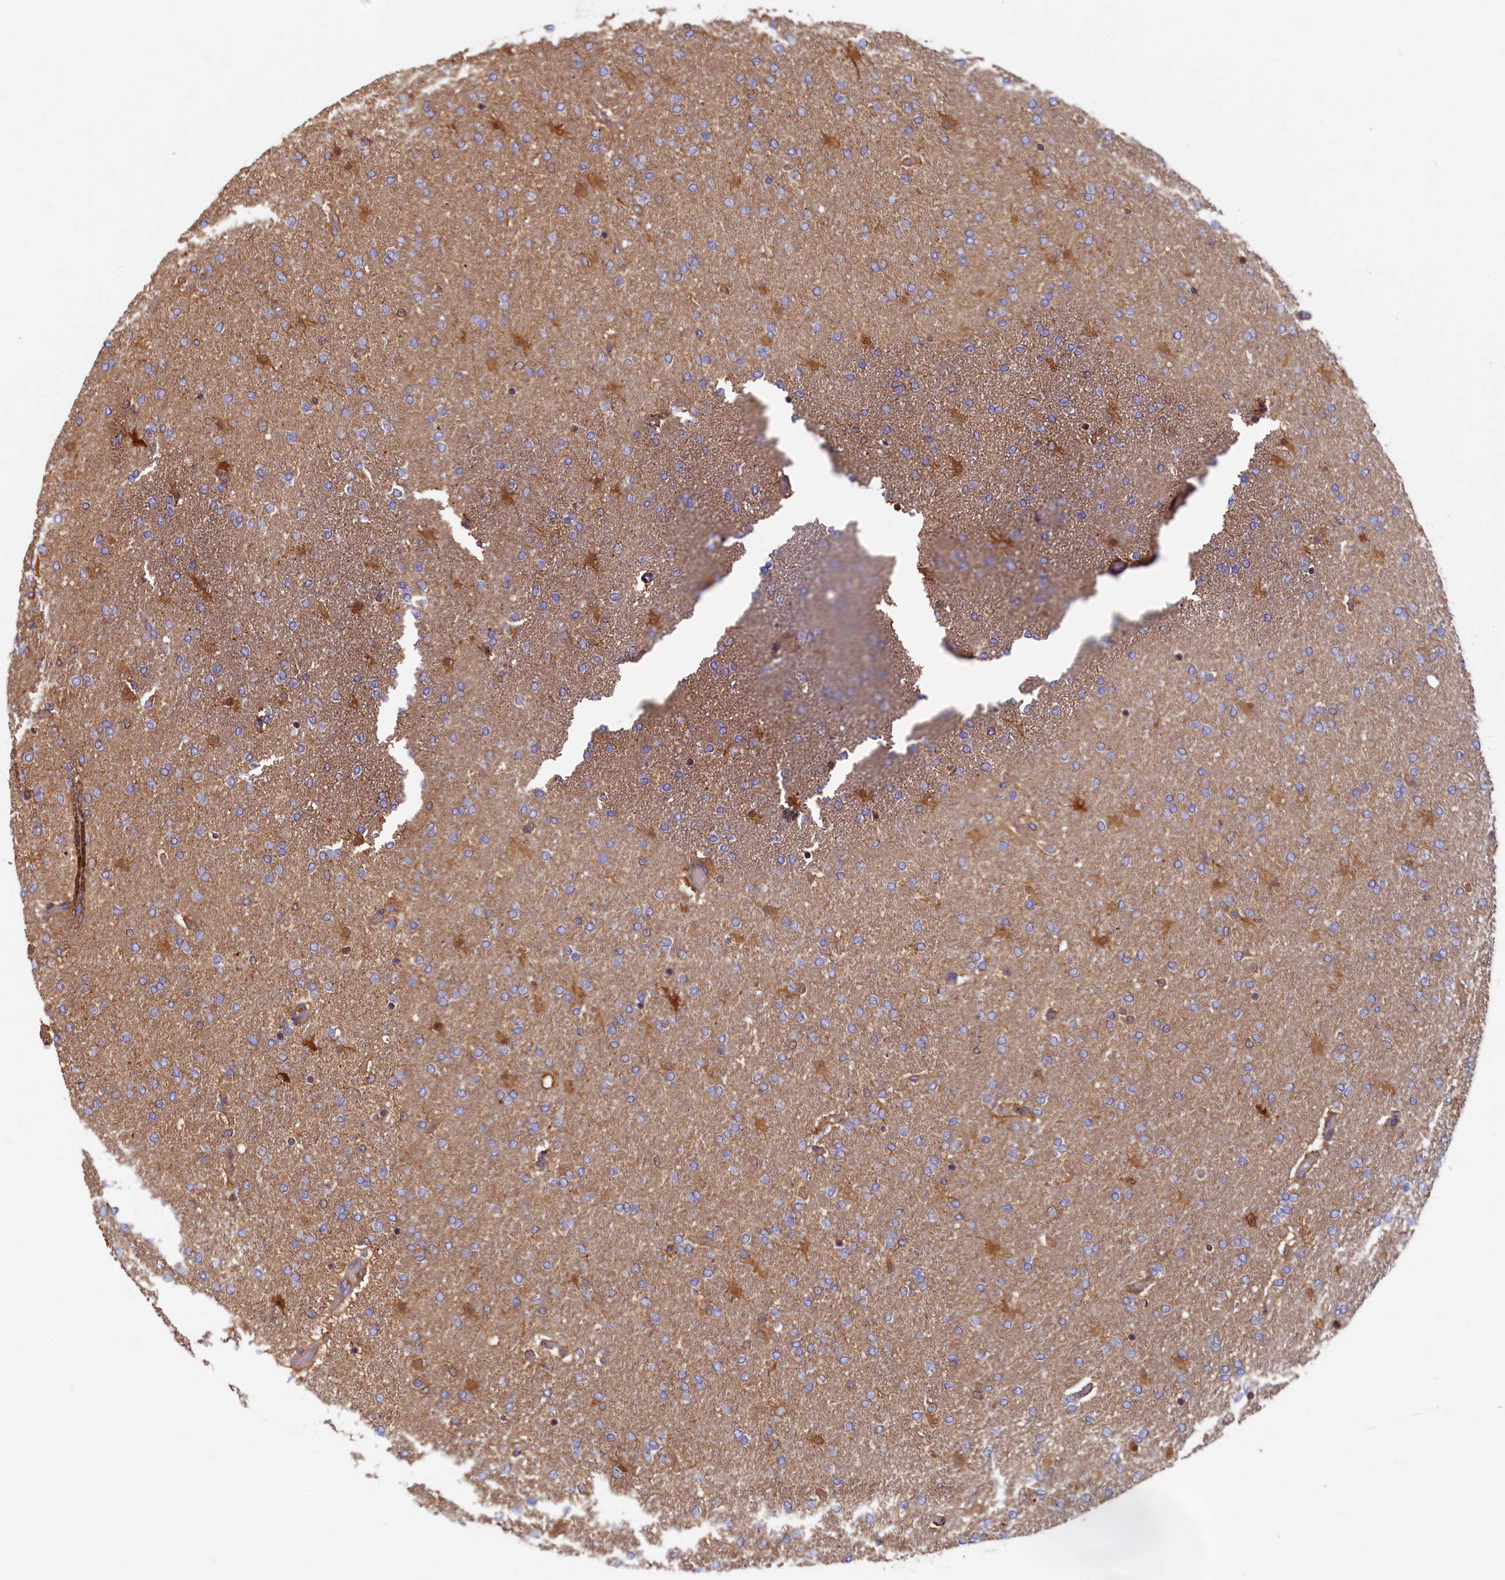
{"staining": {"intensity": "moderate", "quantity": "<25%", "location": "cytoplasmic/membranous"}, "tissue": "glioma", "cell_type": "Tumor cells", "image_type": "cancer", "snomed": [{"axis": "morphology", "description": "Glioma, malignant, High grade"}, {"axis": "topography", "description": "Brain"}], "caption": "Immunohistochemical staining of human high-grade glioma (malignant) reveals low levels of moderate cytoplasmic/membranous expression in about <25% of tumor cells. The protein is shown in brown color, while the nuclei are stained blue.", "gene": "TIMM8B", "patient": {"sex": "male", "age": 72}}